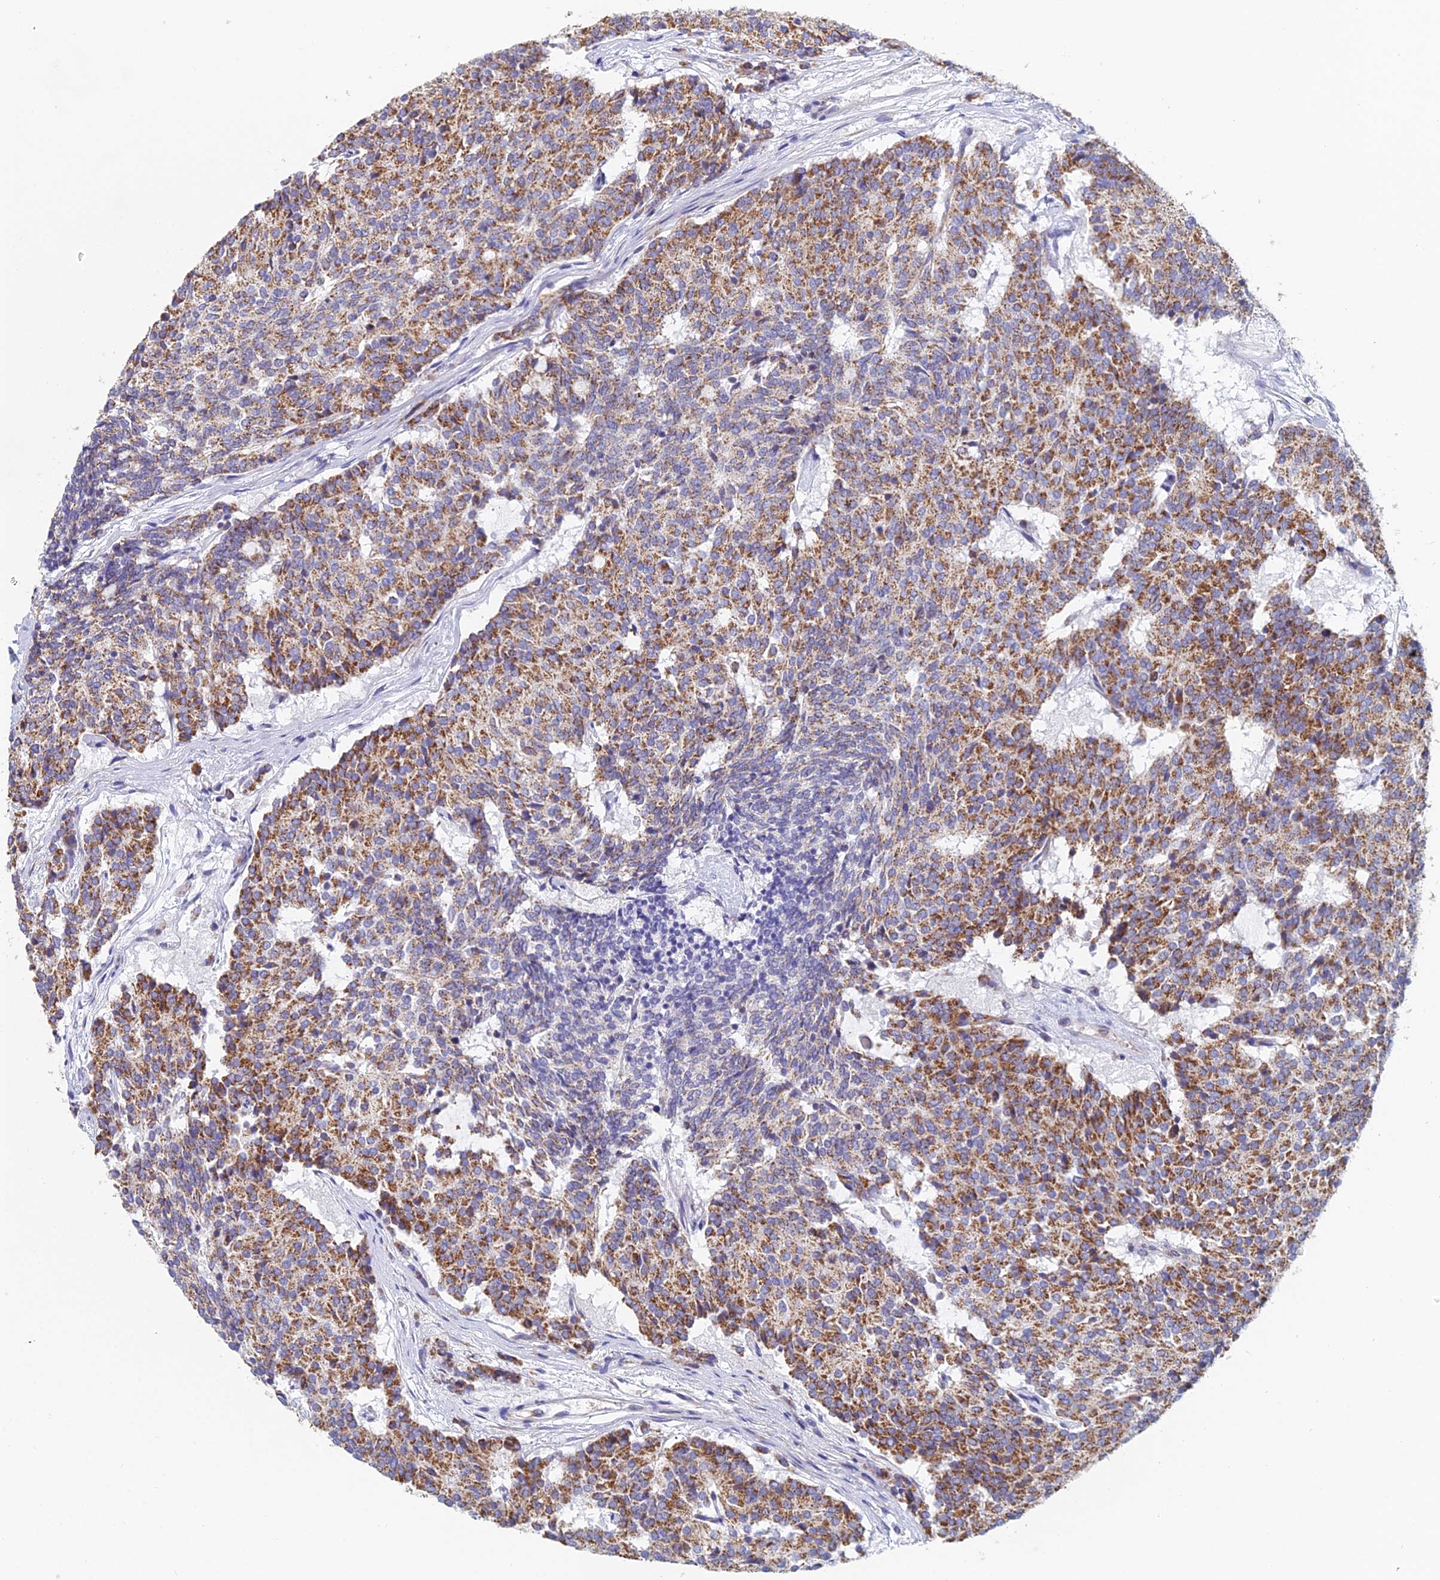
{"staining": {"intensity": "moderate", "quantity": ">75%", "location": "cytoplasmic/membranous"}, "tissue": "carcinoid", "cell_type": "Tumor cells", "image_type": "cancer", "snomed": [{"axis": "morphology", "description": "Carcinoid, malignant, NOS"}, {"axis": "topography", "description": "Pancreas"}], "caption": "Carcinoid stained for a protein shows moderate cytoplasmic/membranous positivity in tumor cells.", "gene": "CRACR2B", "patient": {"sex": "female", "age": 54}}